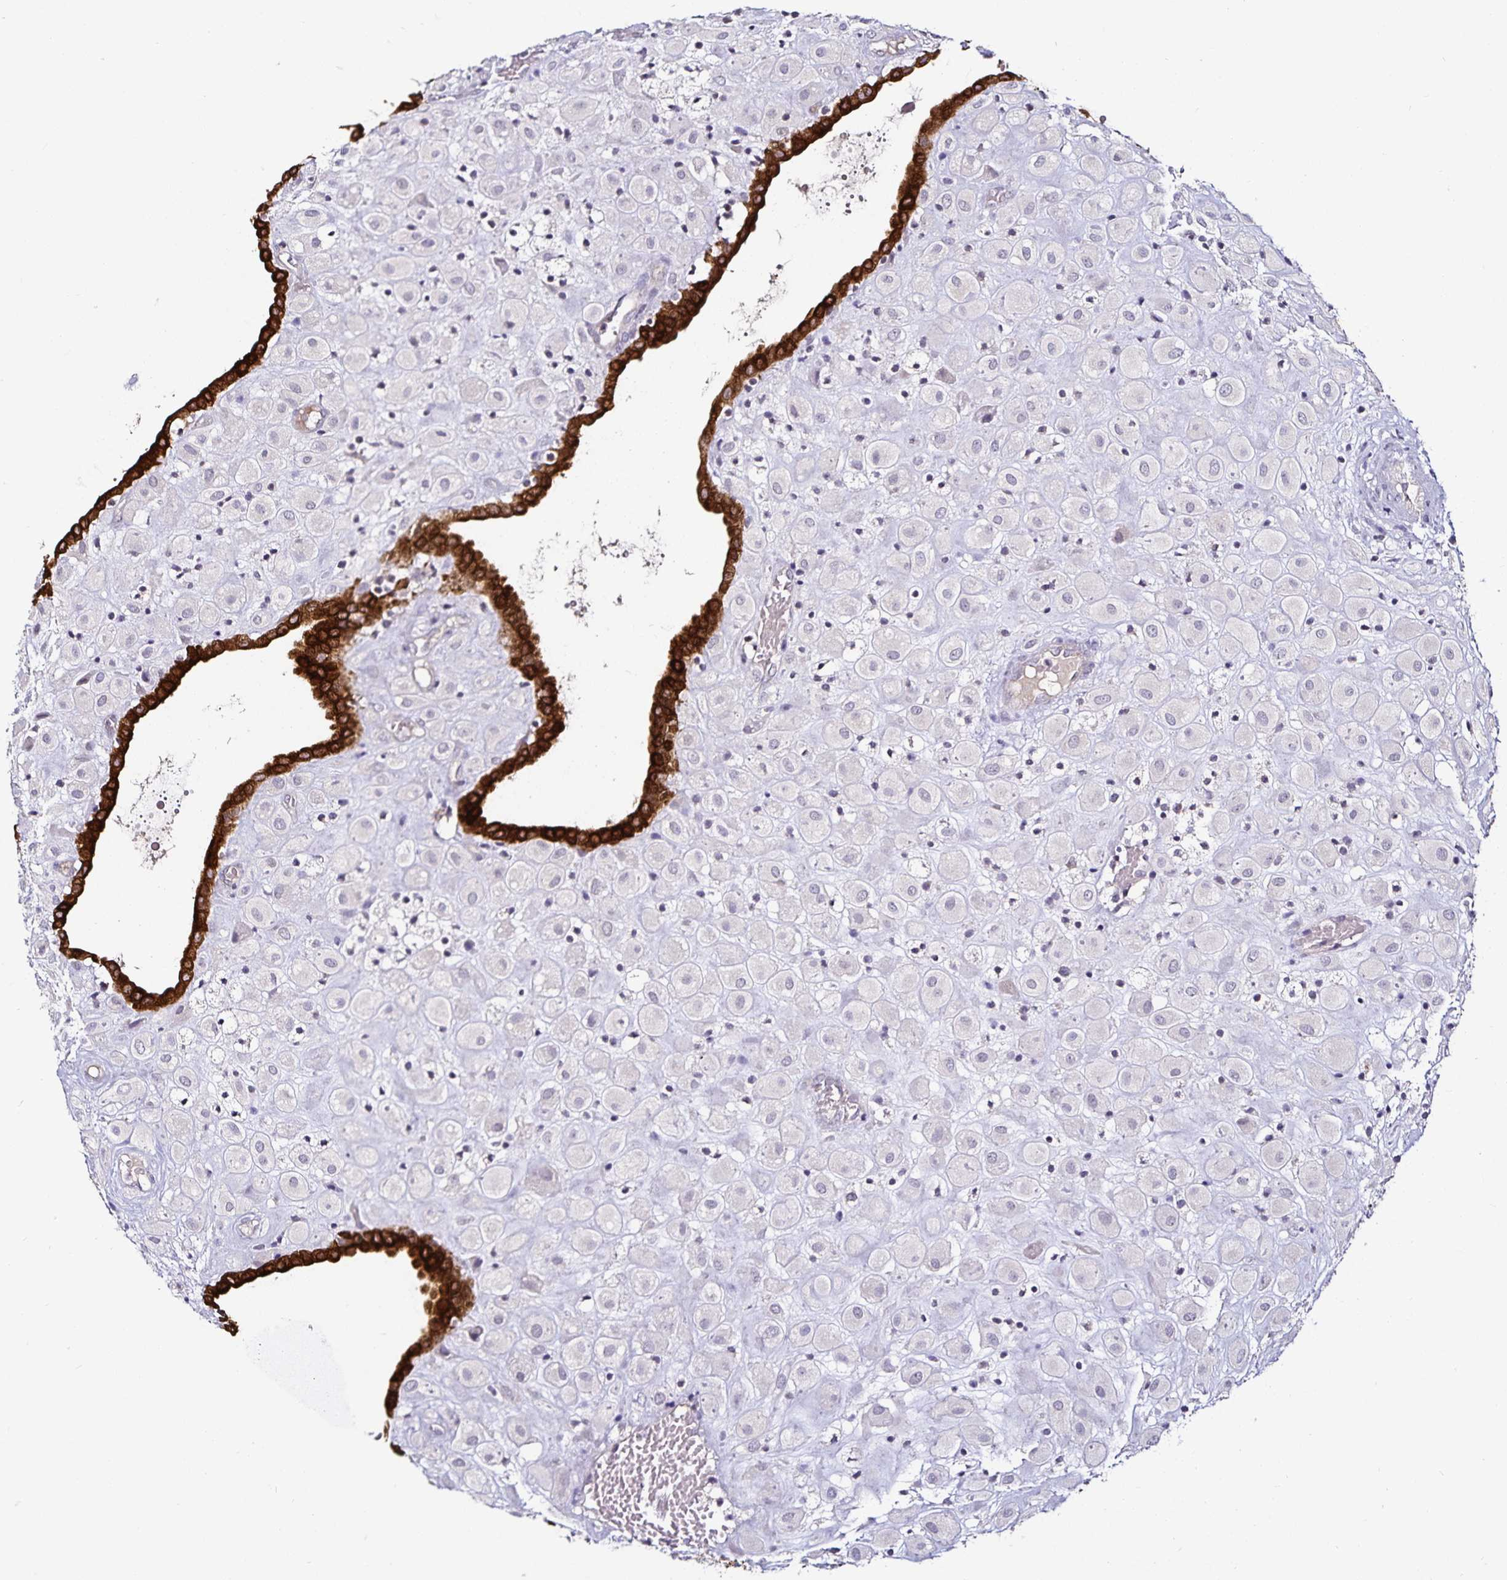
{"staining": {"intensity": "negative", "quantity": "none", "location": "none"}, "tissue": "placenta", "cell_type": "Decidual cells", "image_type": "normal", "snomed": [{"axis": "morphology", "description": "Normal tissue, NOS"}, {"axis": "topography", "description": "Placenta"}], "caption": "Unremarkable placenta was stained to show a protein in brown. There is no significant expression in decidual cells.", "gene": "ACSL5", "patient": {"sex": "female", "age": 24}}